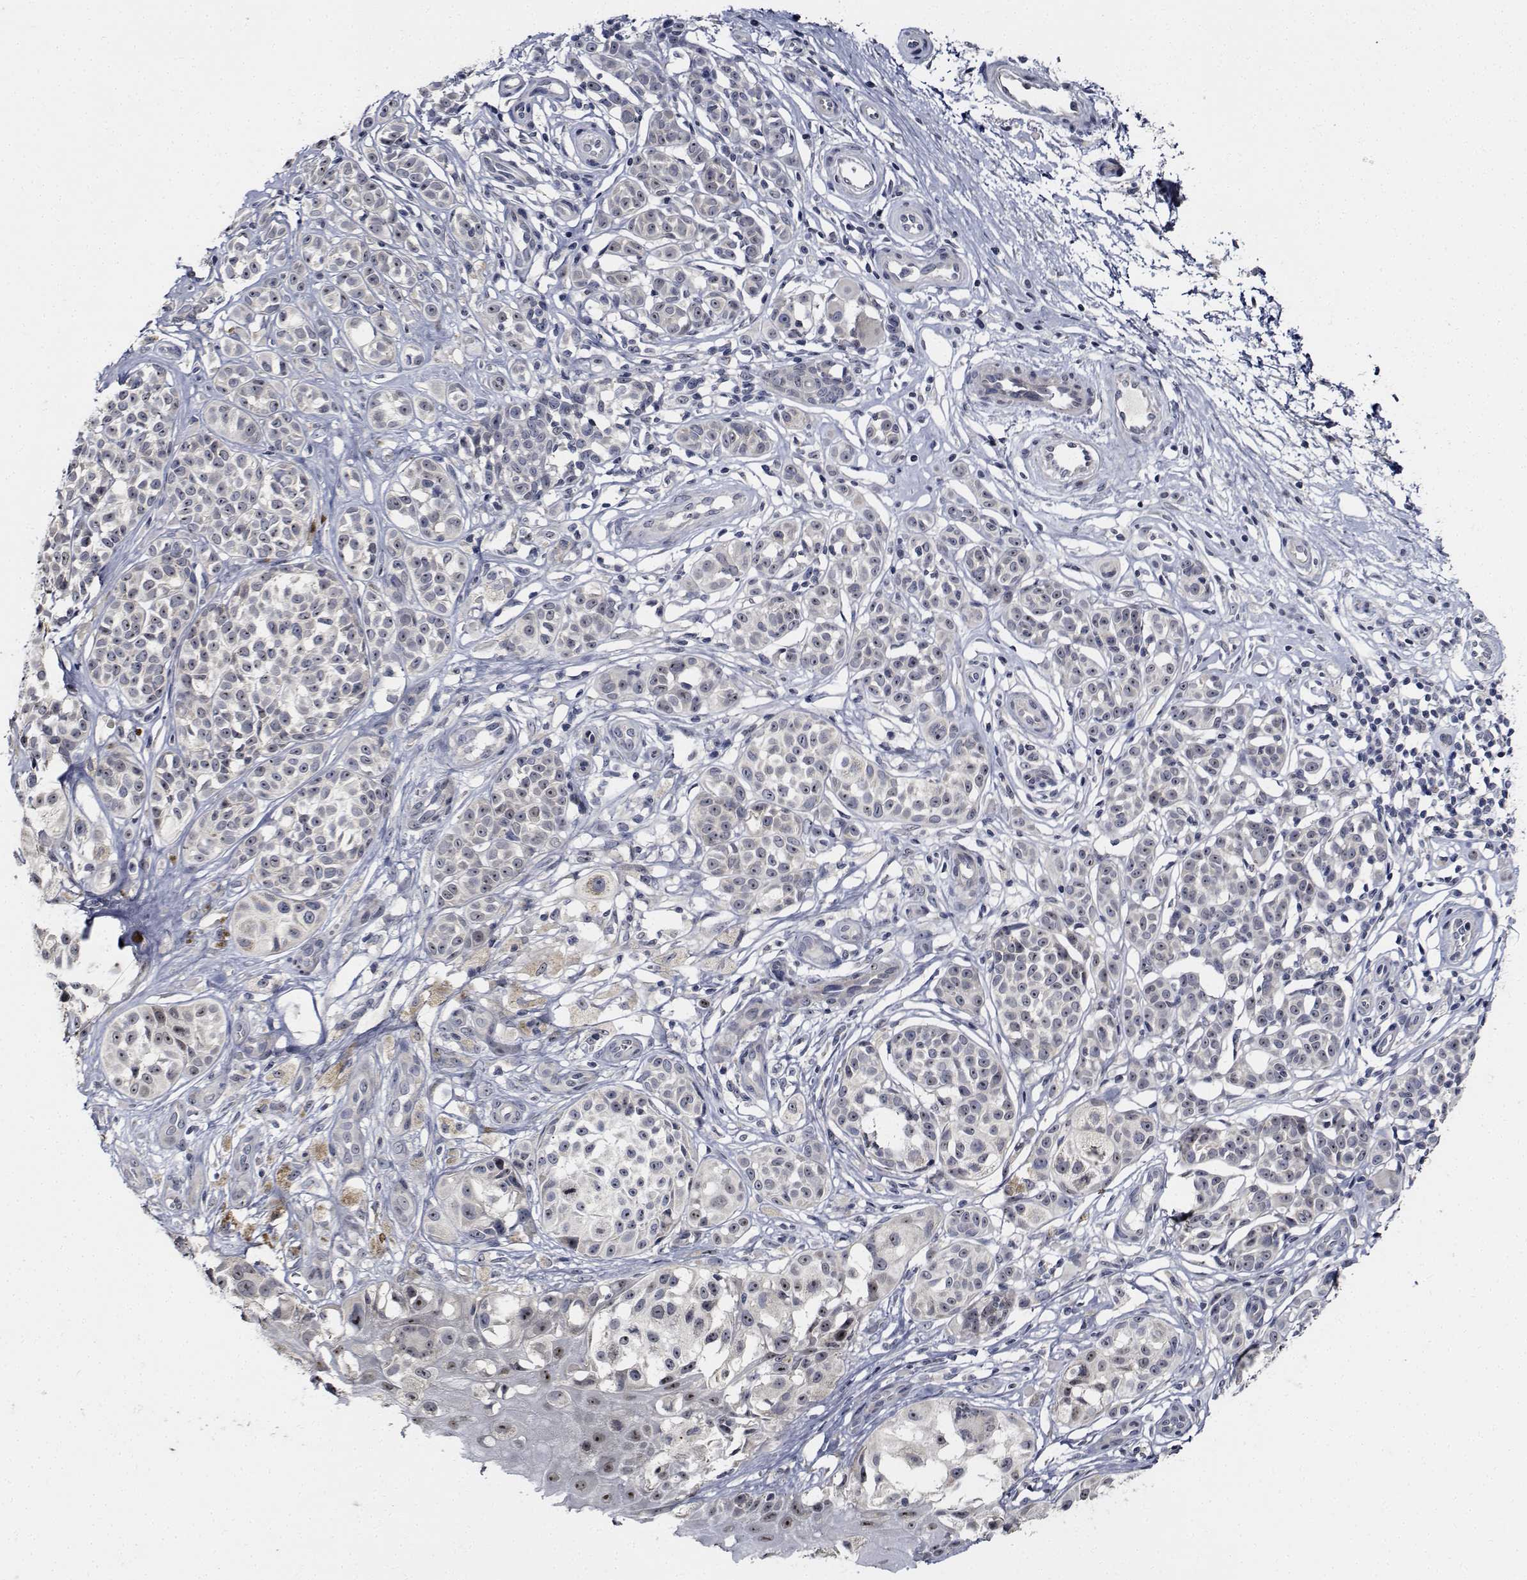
{"staining": {"intensity": "moderate", "quantity": "<25%", "location": "nuclear"}, "tissue": "melanoma", "cell_type": "Tumor cells", "image_type": "cancer", "snomed": [{"axis": "morphology", "description": "Malignant melanoma, NOS"}, {"axis": "topography", "description": "Skin"}], "caption": "About <25% of tumor cells in human malignant melanoma exhibit moderate nuclear protein positivity as visualized by brown immunohistochemical staining.", "gene": "NVL", "patient": {"sex": "female", "age": 90}}